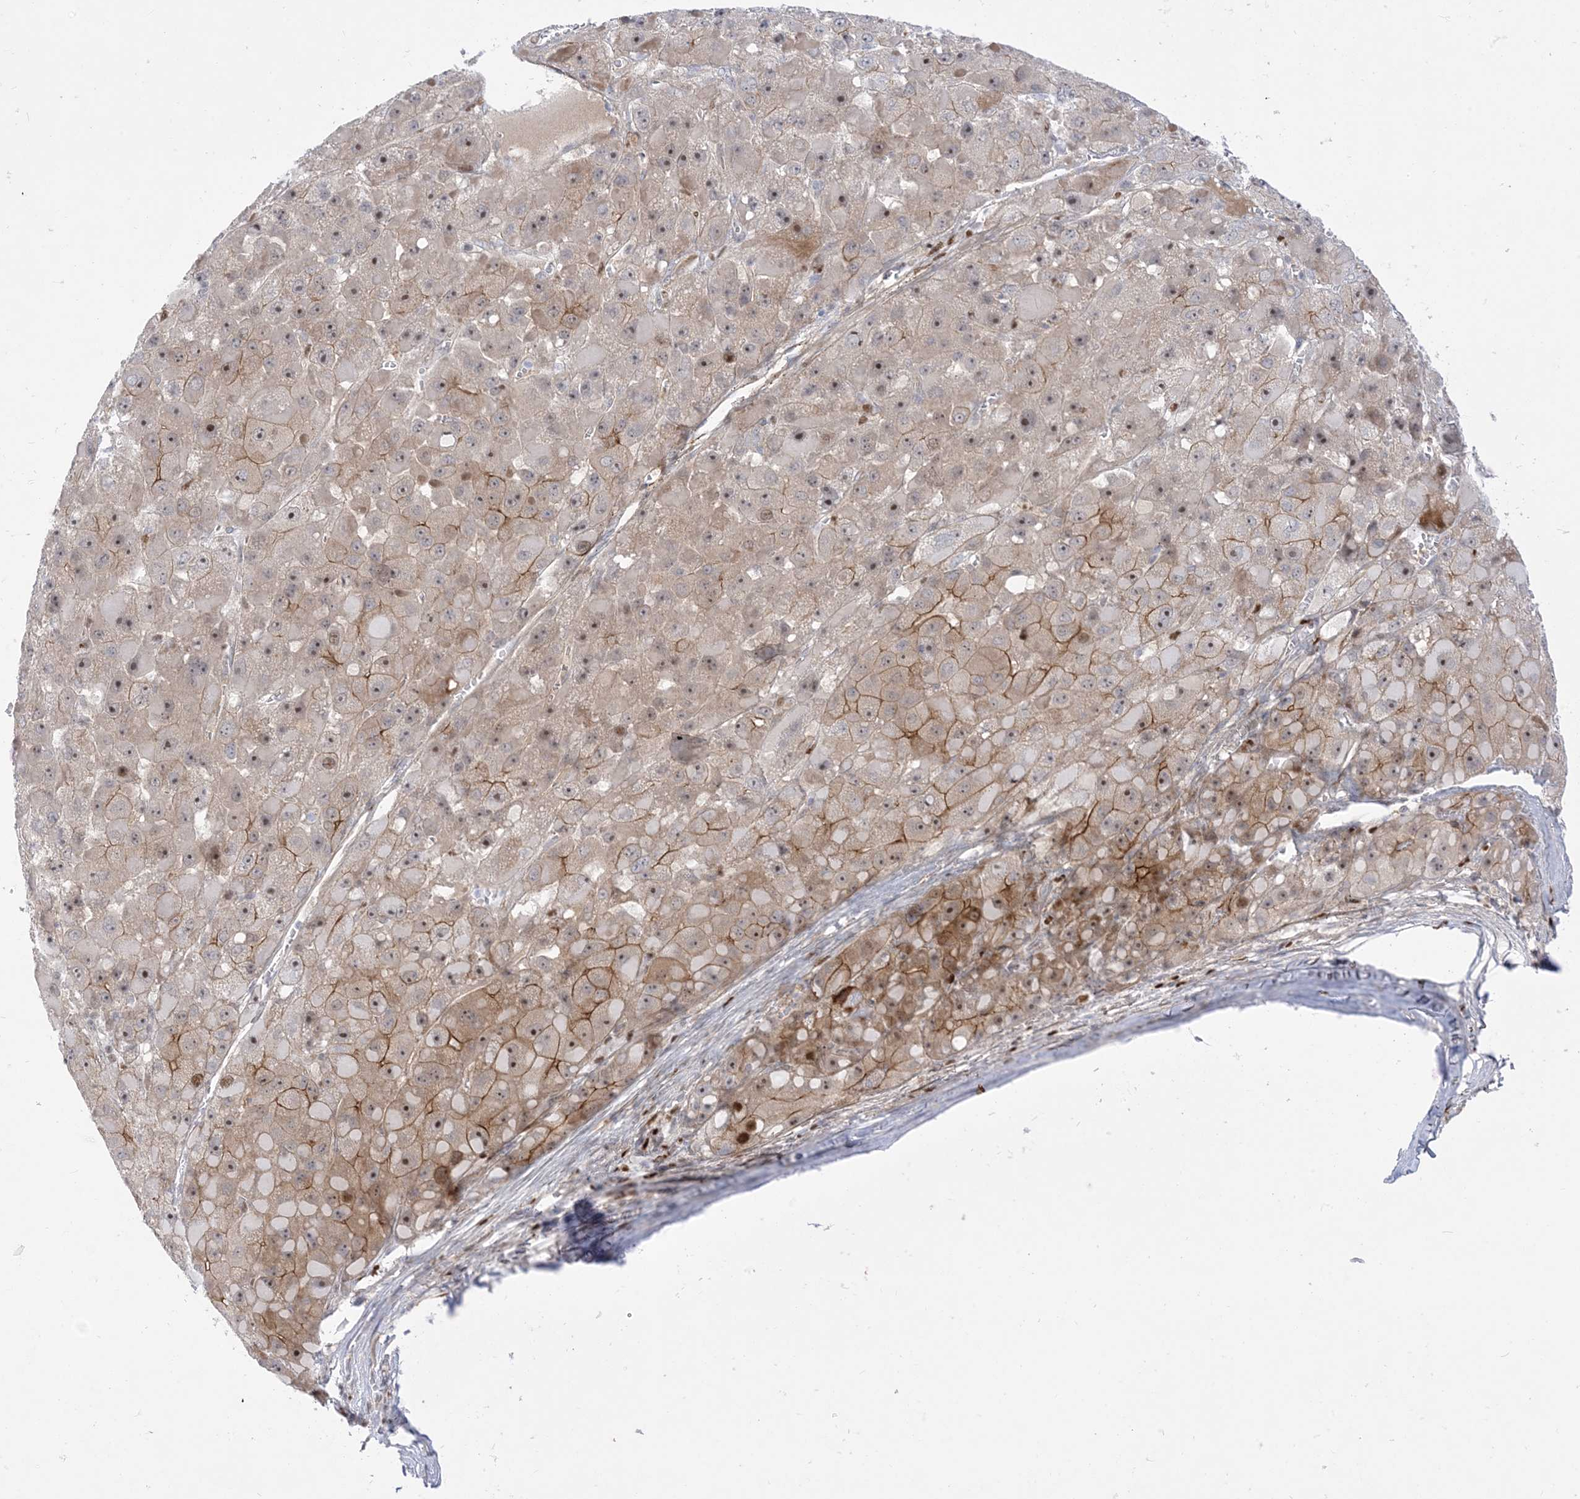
{"staining": {"intensity": "moderate", "quantity": "25%-75%", "location": "cytoplasmic/membranous,nuclear"}, "tissue": "liver cancer", "cell_type": "Tumor cells", "image_type": "cancer", "snomed": [{"axis": "morphology", "description": "Carcinoma, Hepatocellular, NOS"}, {"axis": "topography", "description": "Liver"}], "caption": "Human hepatocellular carcinoma (liver) stained with a protein marker shows moderate staining in tumor cells.", "gene": "MARS2", "patient": {"sex": "female", "age": 73}}